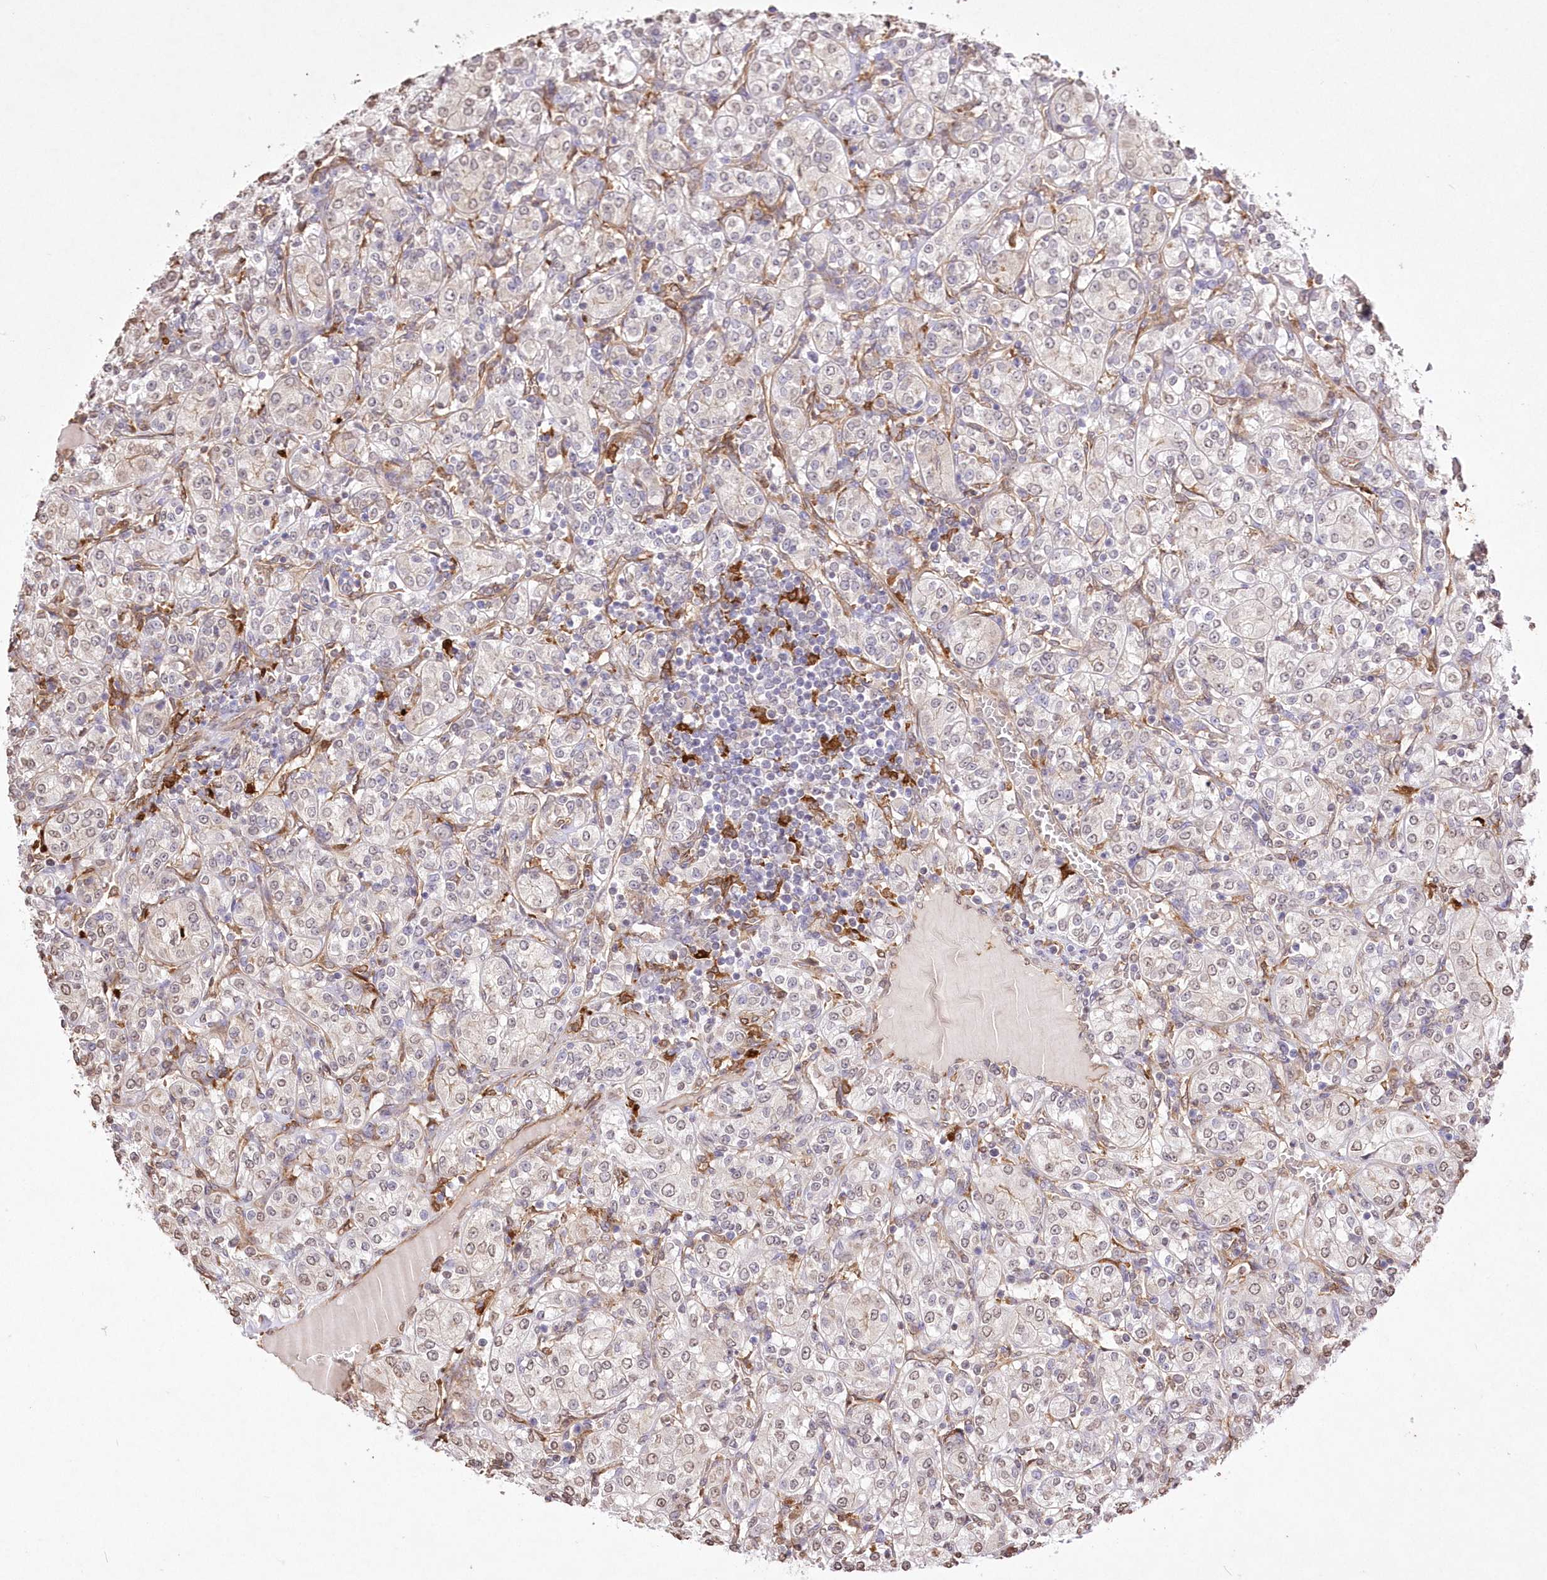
{"staining": {"intensity": "weak", "quantity": "<25%", "location": "nuclear"}, "tissue": "renal cancer", "cell_type": "Tumor cells", "image_type": "cancer", "snomed": [{"axis": "morphology", "description": "Adenocarcinoma, NOS"}, {"axis": "topography", "description": "Kidney"}], "caption": "High power microscopy image of an IHC micrograph of adenocarcinoma (renal), revealing no significant expression in tumor cells.", "gene": "FCHO2", "patient": {"sex": "male", "age": 77}}